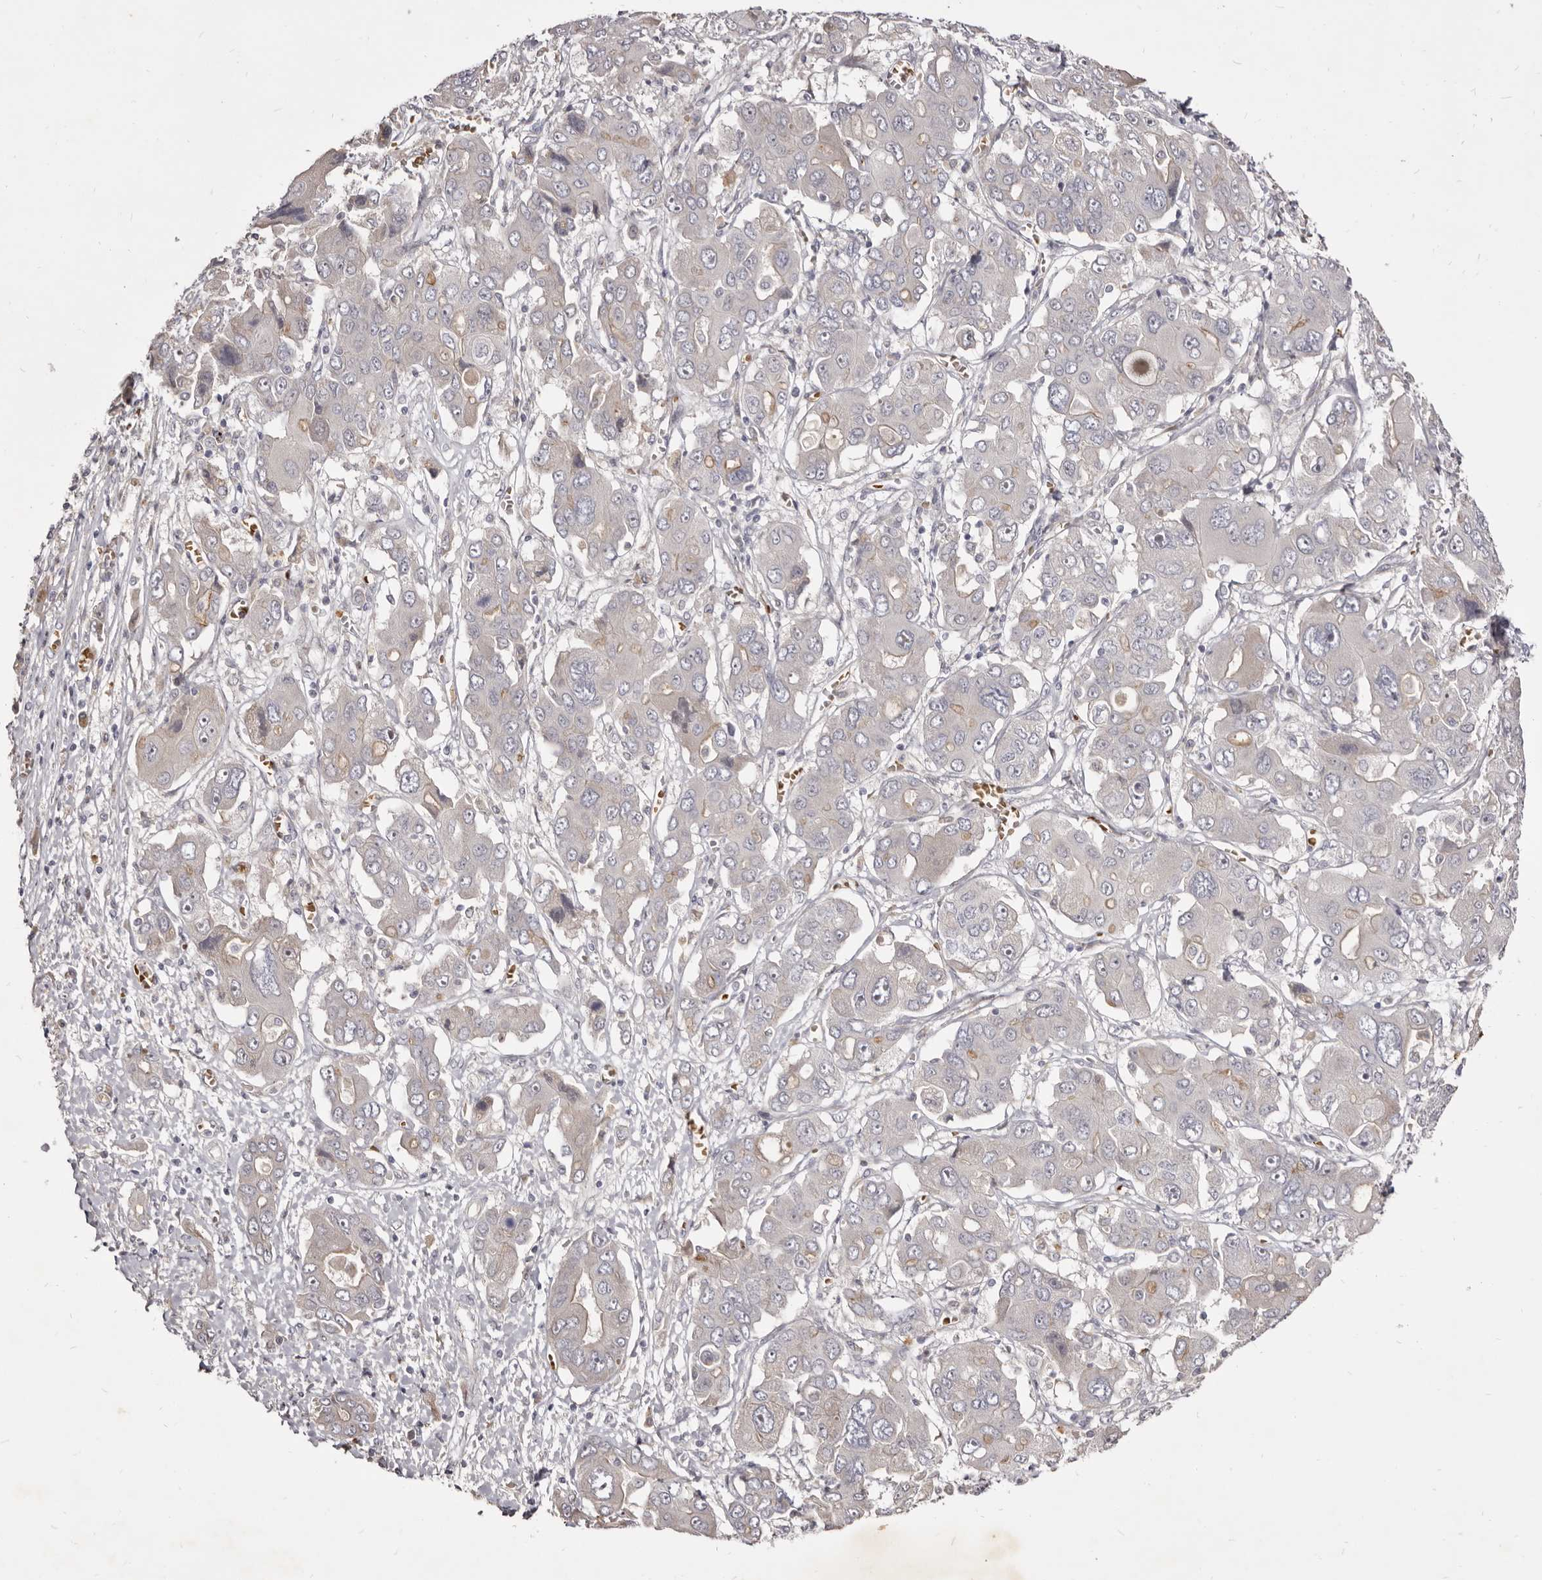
{"staining": {"intensity": "weak", "quantity": "<25%", "location": "cytoplasmic/membranous"}, "tissue": "liver cancer", "cell_type": "Tumor cells", "image_type": "cancer", "snomed": [{"axis": "morphology", "description": "Cholangiocarcinoma"}, {"axis": "topography", "description": "Liver"}], "caption": "The photomicrograph demonstrates no staining of tumor cells in cholangiocarcinoma (liver). (DAB (3,3'-diaminobenzidine) immunohistochemistry with hematoxylin counter stain).", "gene": "KIF2B", "patient": {"sex": "male", "age": 67}}